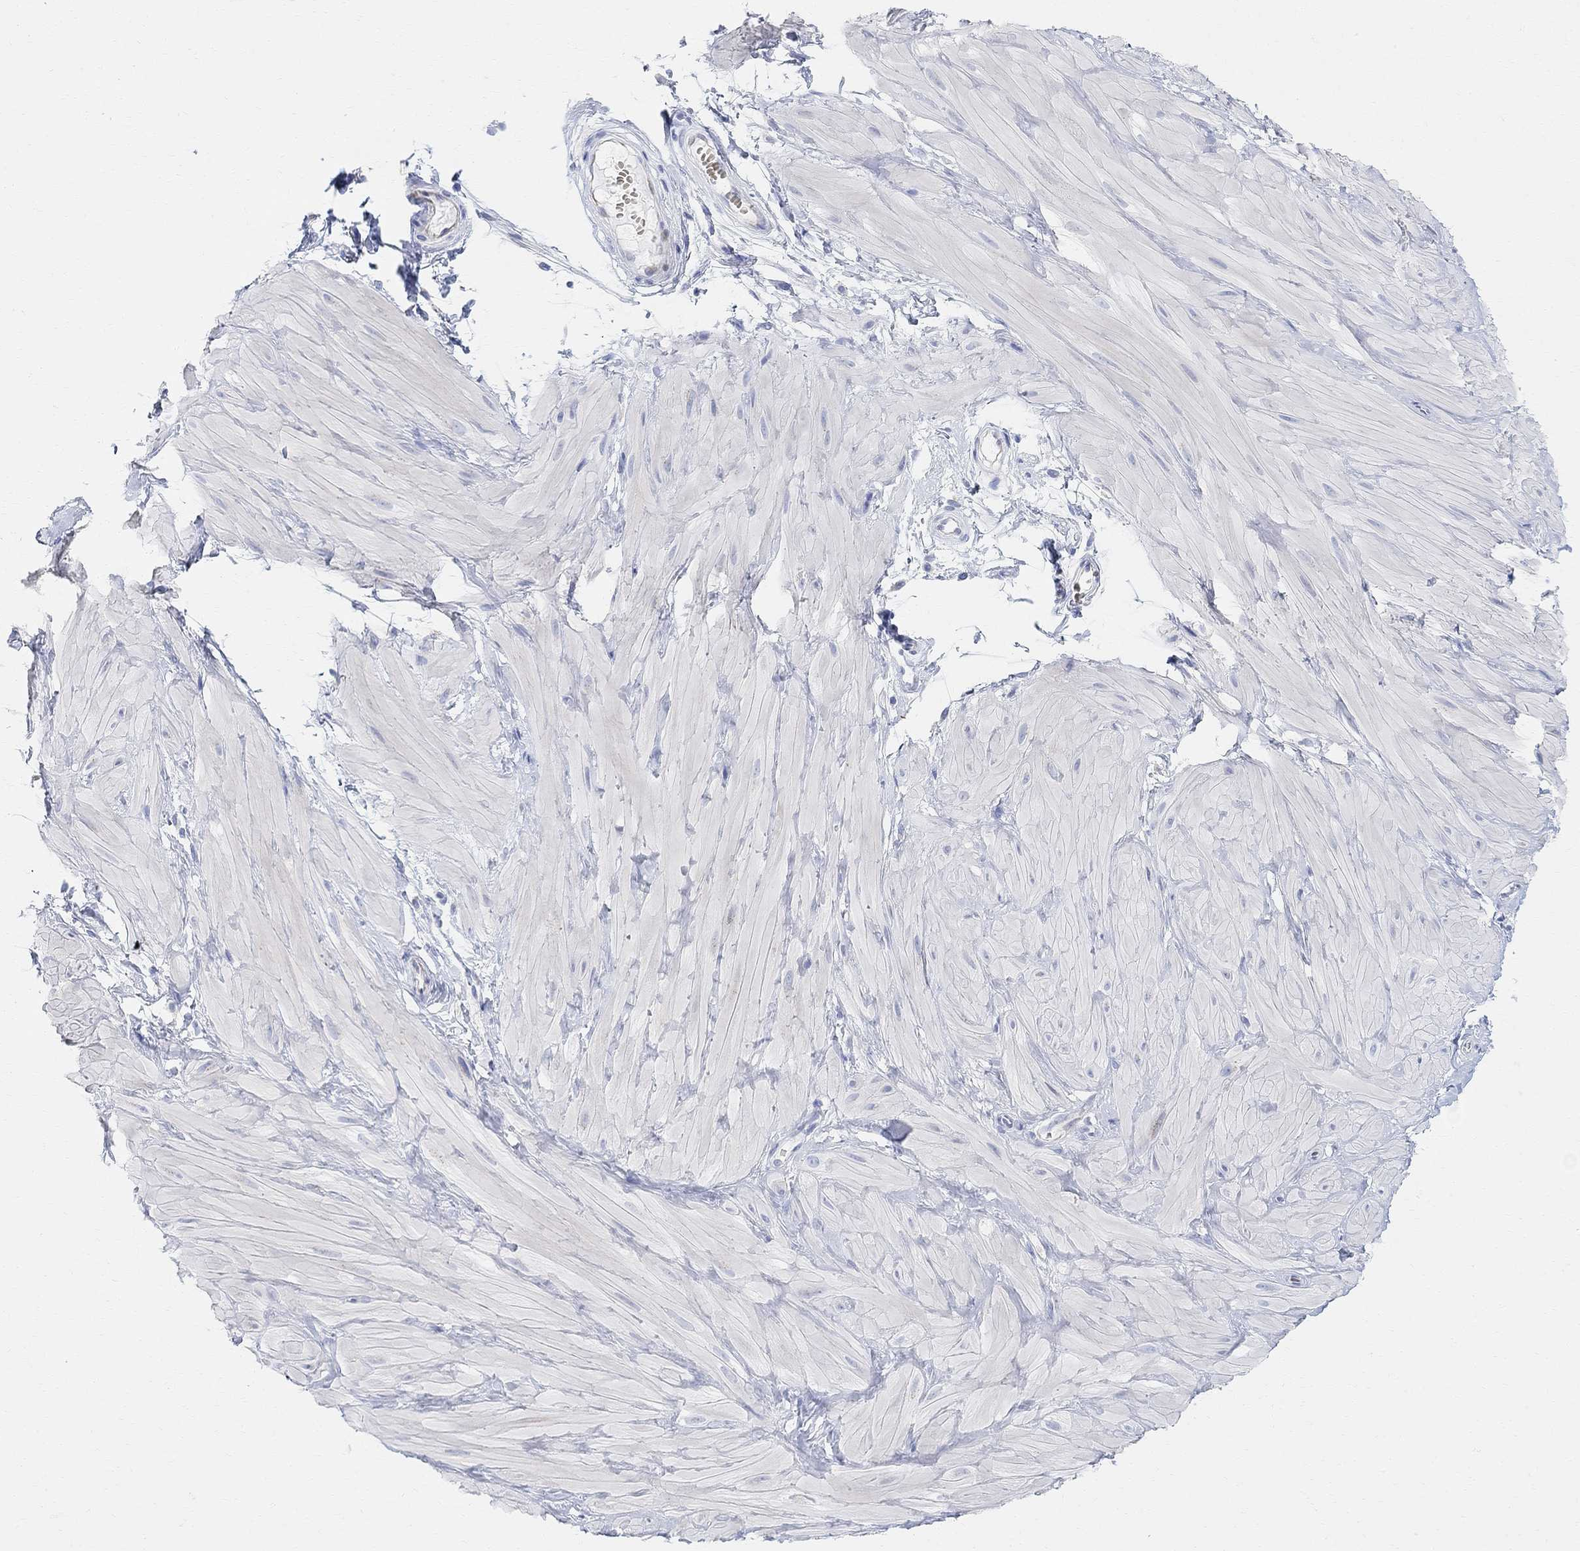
{"staining": {"intensity": "negative", "quantity": "none", "location": "none"}, "tissue": "adipose tissue", "cell_type": "Adipocytes", "image_type": "normal", "snomed": [{"axis": "morphology", "description": "Normal tissue, NOS"}, {"axis": "topography", "description": "Smooth muscle"}, {"axis": "topography", "description": "Peripheral nerve tissue"}], "caption": "DAB (3,3'-diaminobenzidine) immunohistochemical staining of normal adipose tissue shows no significant positivity in adipocytes. (Stains: DAB IHC with hematoxylin counter stain, Microscopy: brightfield microscopy at high magnification).", "gene": "RETNLB", "patient": {"sex": "male", "age": 22}}